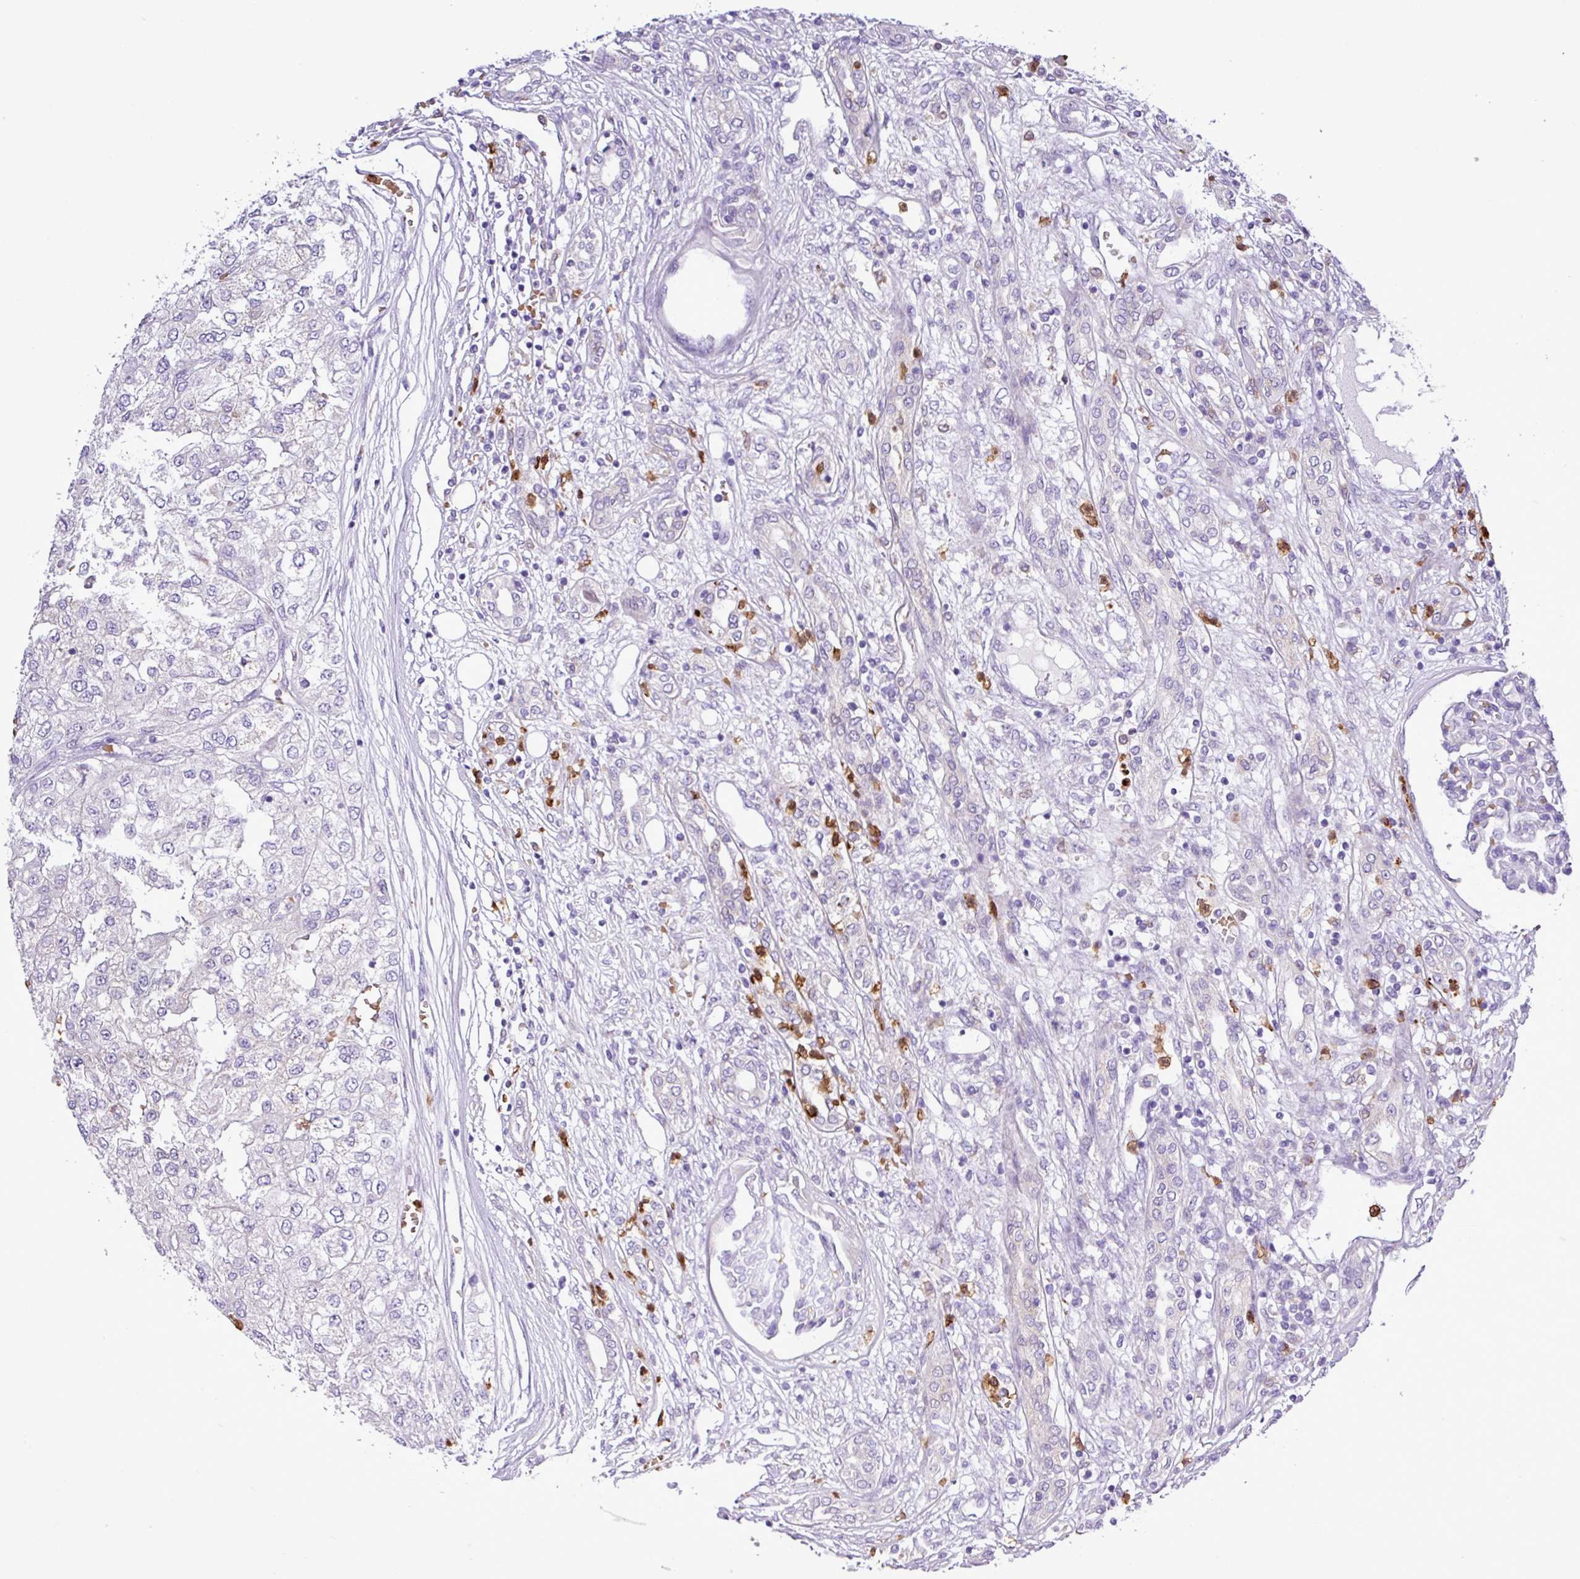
{"staining": {"intensity": "negative", "quantity": "none", "location": "none"}, "tissue": "renal cancer", "cell_type": "Tumor cells", "image_type": "cancer", "snomed": [{"axis": "morphology", "description": "Adenocarcinoma, NOS"}, {"axis": "topography", "description": "Kidney"}], "caption": "Micrograph shows no protein staining in tumor cells of renal adenocarcinoma tissue.", "gene": "MGAT4B", "patient": {"sex": "female", "age": 54}}